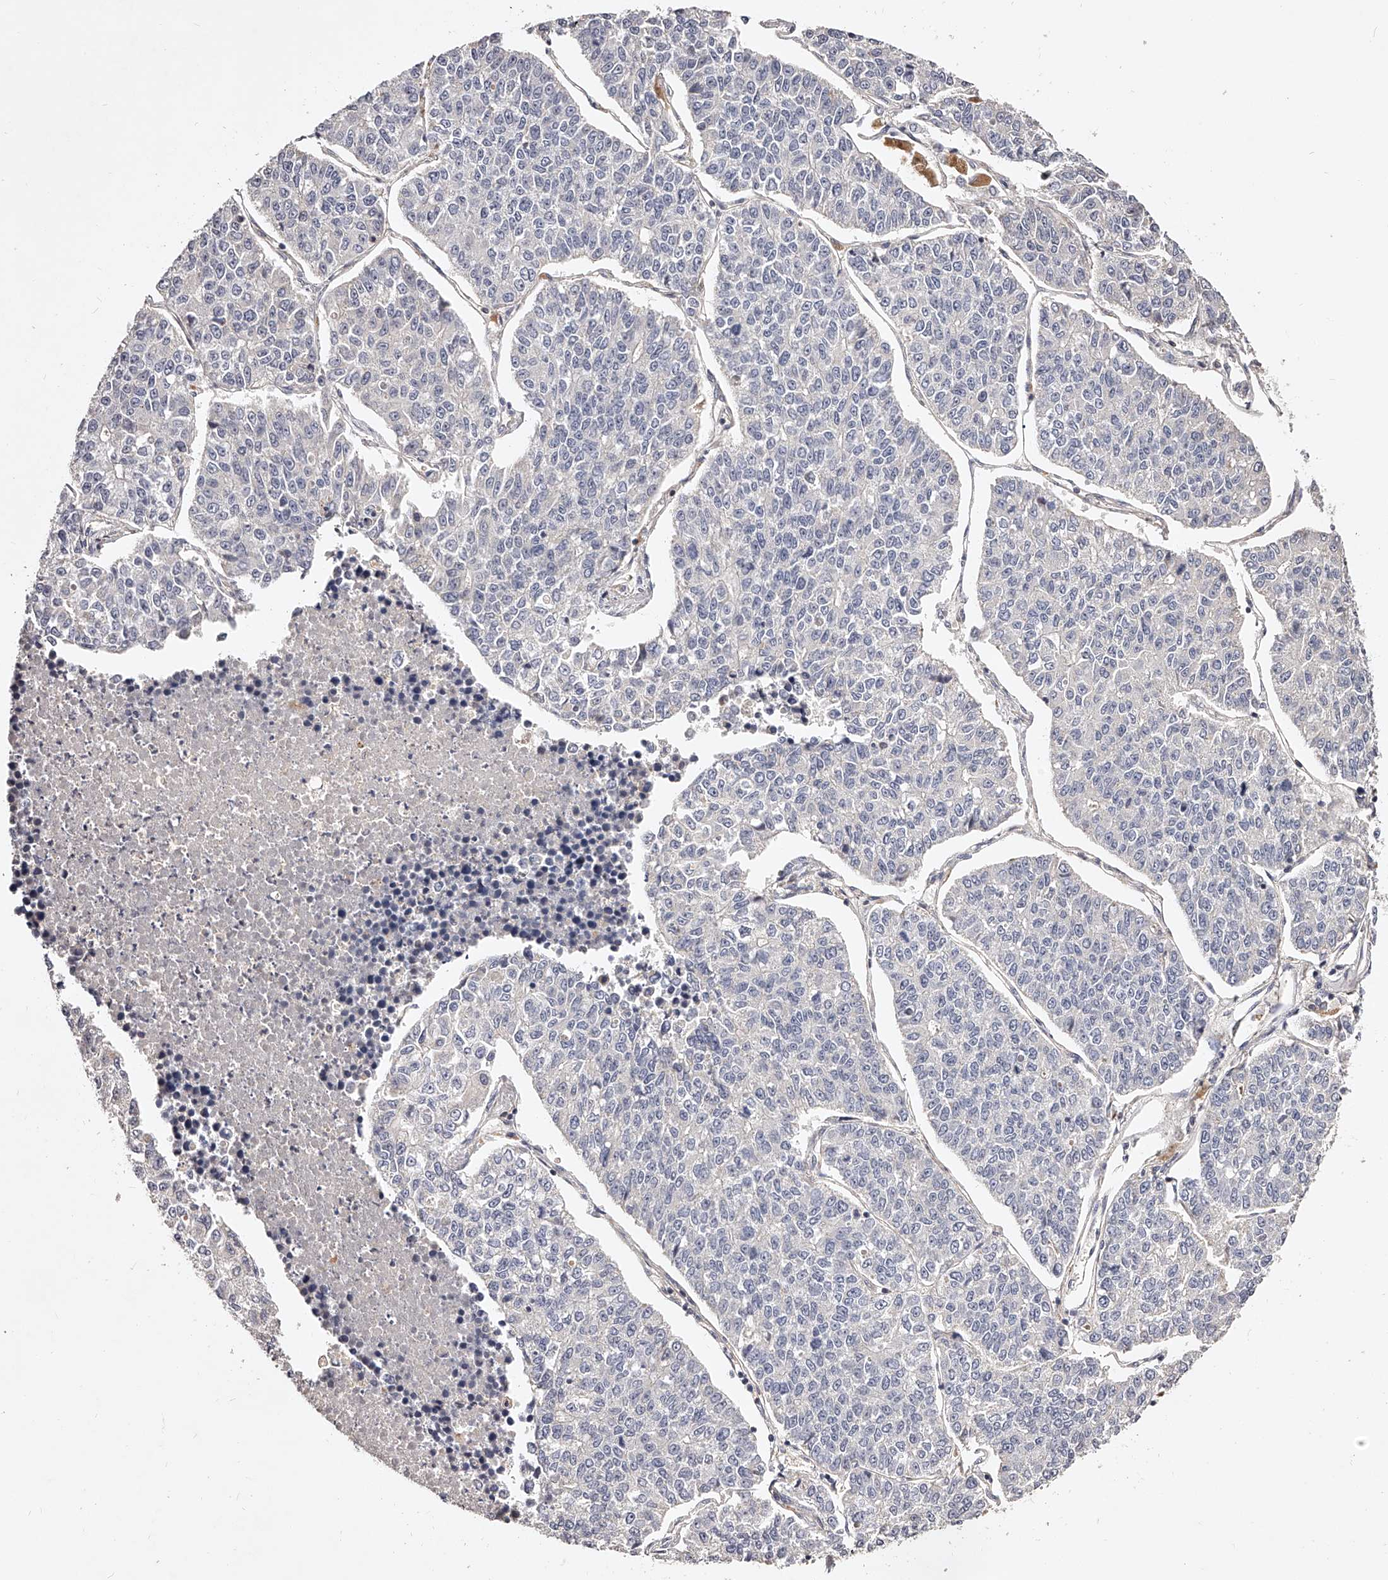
{"staining": {"intensity": "negative", "quantity": "none", "location": "none"}, "tissue": "lung cancer", "cell_type": "Tumor cells", "image_type": "cancer", "snomed": [{"axis": "morphology", "description": "Adenocarcinoma, NOS"}, {"axis": "topography", "description": "Lung"}], "caption": "Lung cancer was stained to show a protein in brown. There is no significant staining in tumor cells. (DAB (3,3'-diaminobenzidine) immunohistochemistry (IHC), high magnification).", "gene": "PHACTR1", "patient": {"sex": "male", "age": 49}}